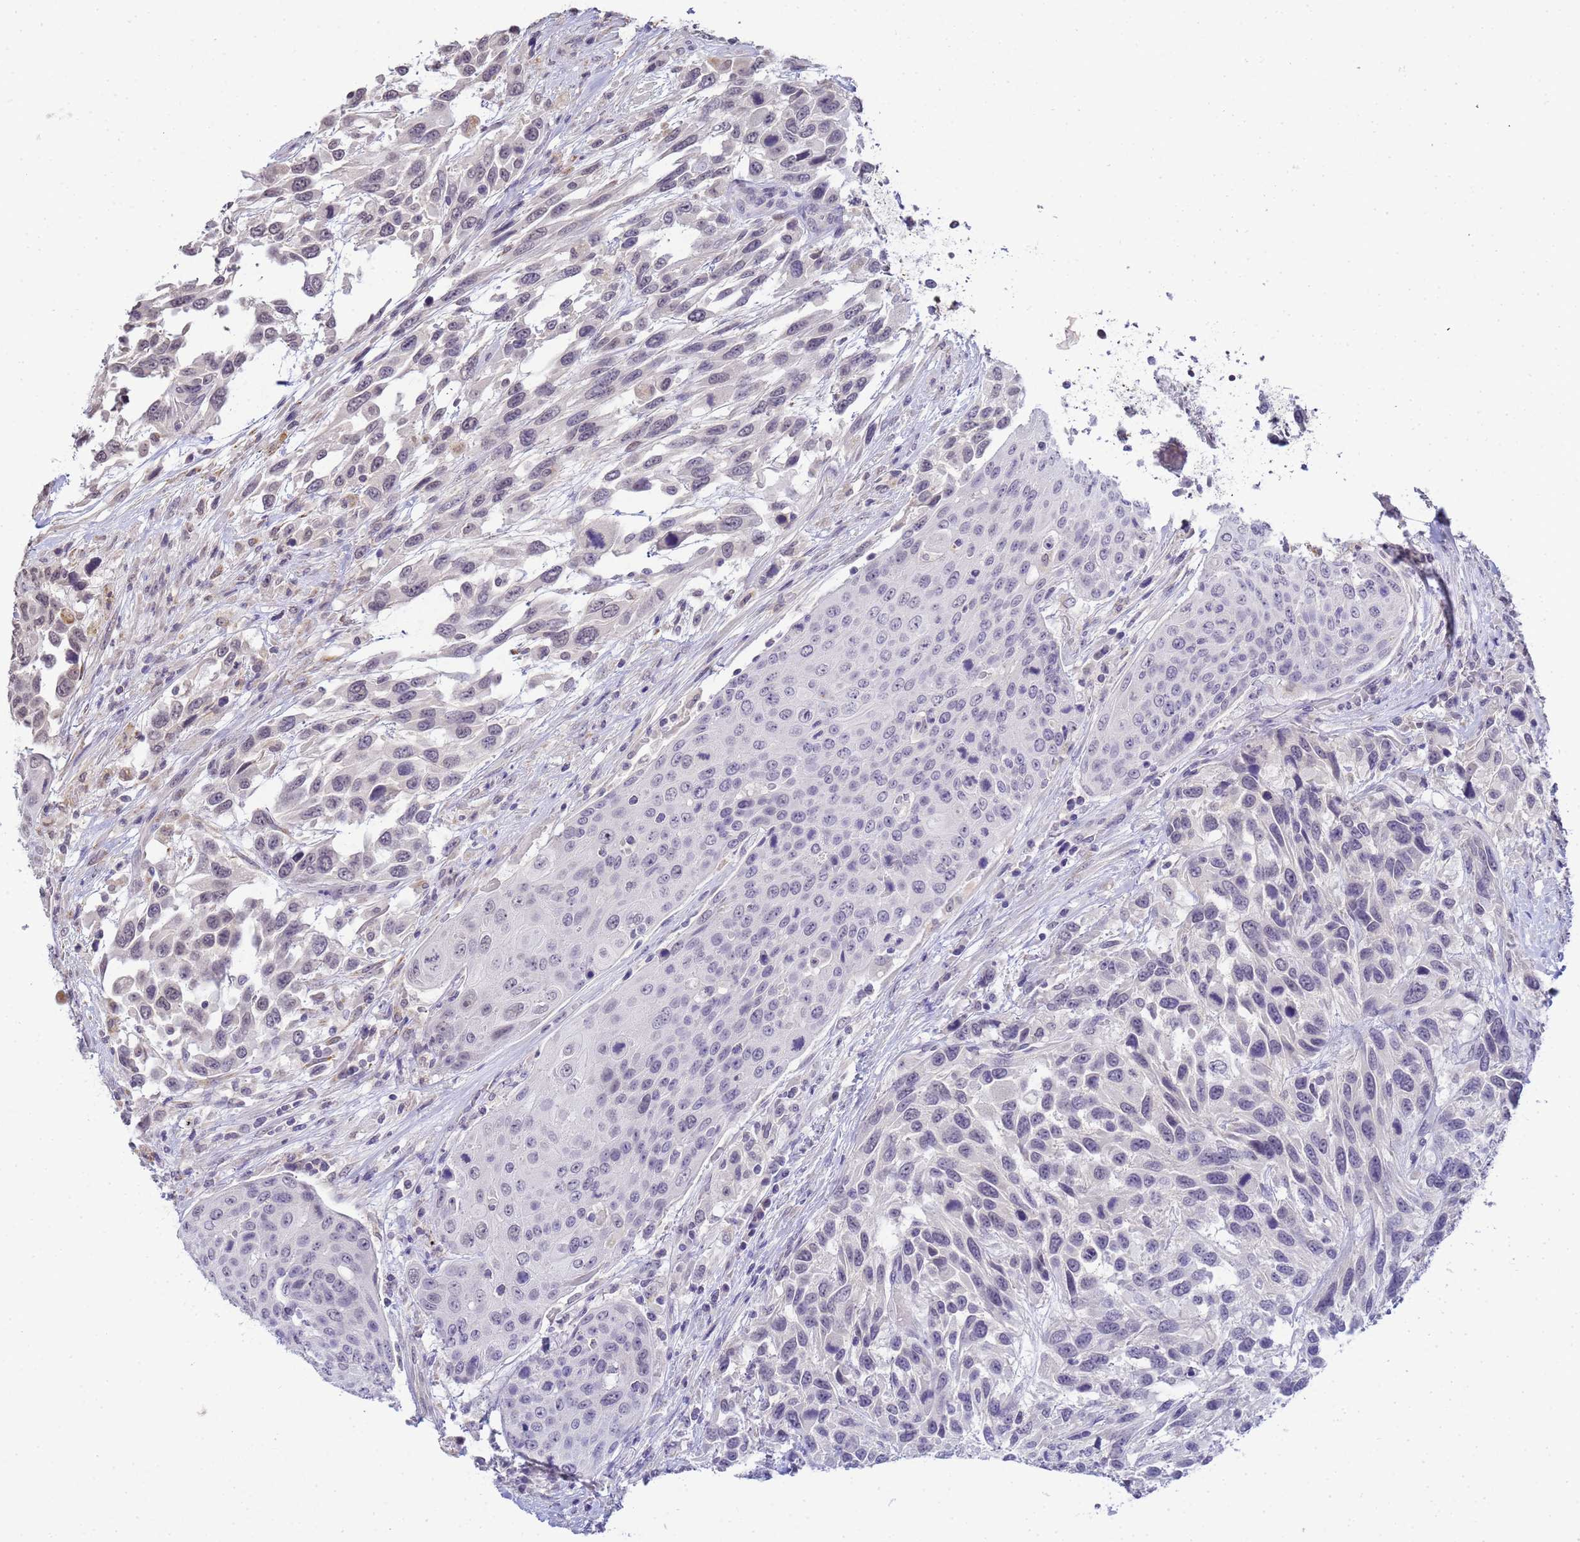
{"staining": {"intensity": "weak", "quantity": "<25%", "location": "nuclear"}, "tissue": "urothelial cancer", "cell_type": "Tumor cells", "image_type": "cancer", "snomed": [{"axis": "morphology", "description": "Urothelial carcinoma, High grade"}, {"axis": "topography", "description": "Urinary bladder"}], "caption": "An IHC micrograph of urothelial carcinoma (high-grade) is shown. There is no staining in tumor cells of urothelial carcinoma (high-grade).", "gene": "MYL7", "patient": {"sex": "female", "age": 70}}